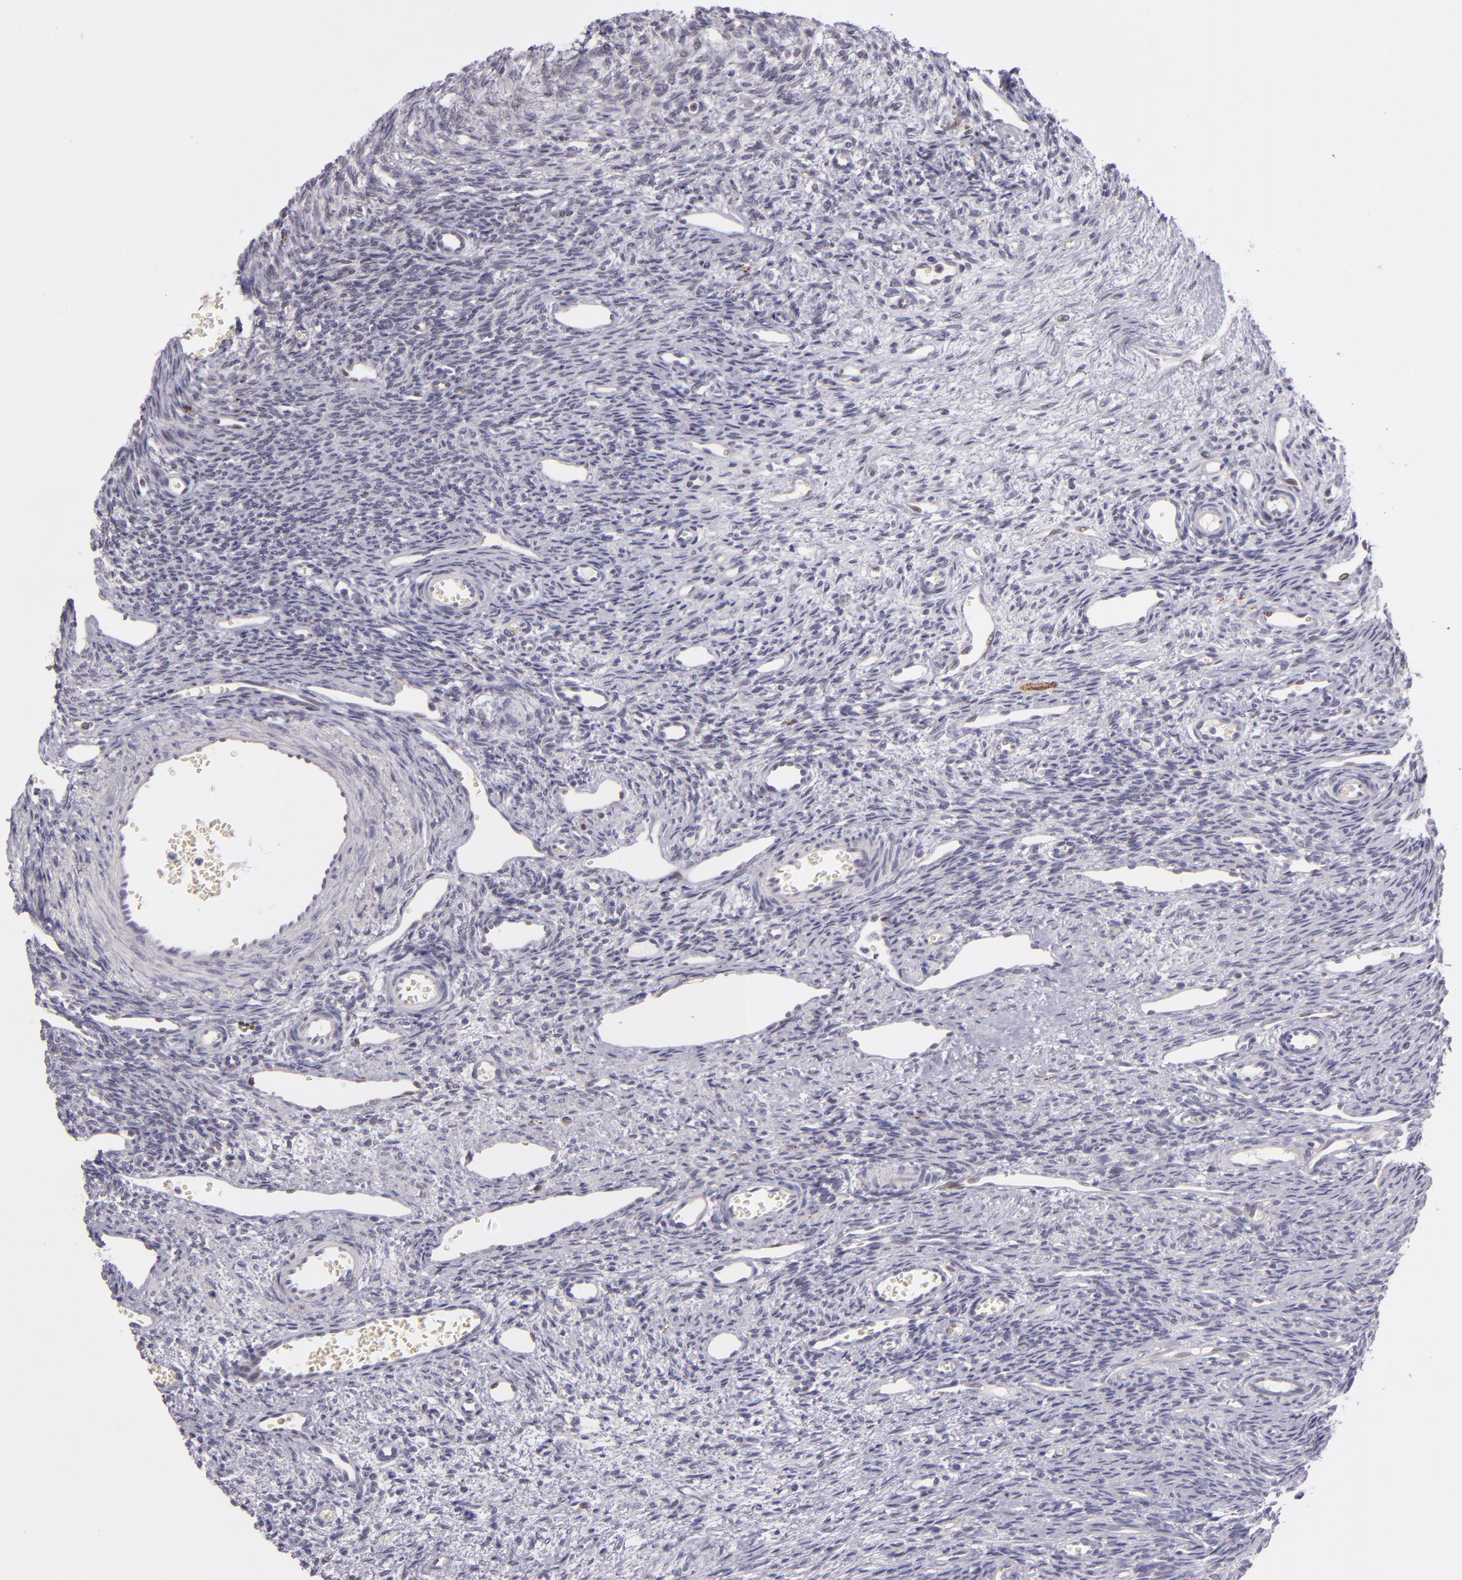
{"staining": {"intensity": "negative", "quantity": "none", "location": "none"}, "tissue": "ovary", "cell_type": "Follicle cells", "image_type": "normal", "snomed": [{"axis": "morphology", "description": "Normal tissue, NOS"}, {"axis": "topography", "description": "Ovary"}], "caption": "This photomicrograph is of unremarkable ovary stained with IHC to label a protein in brown with the nuclei are counter-stained blue. There is no positivity in follicle cells.", "gene": "SNCB", "patient": {"sex": "female", "age": 33}}